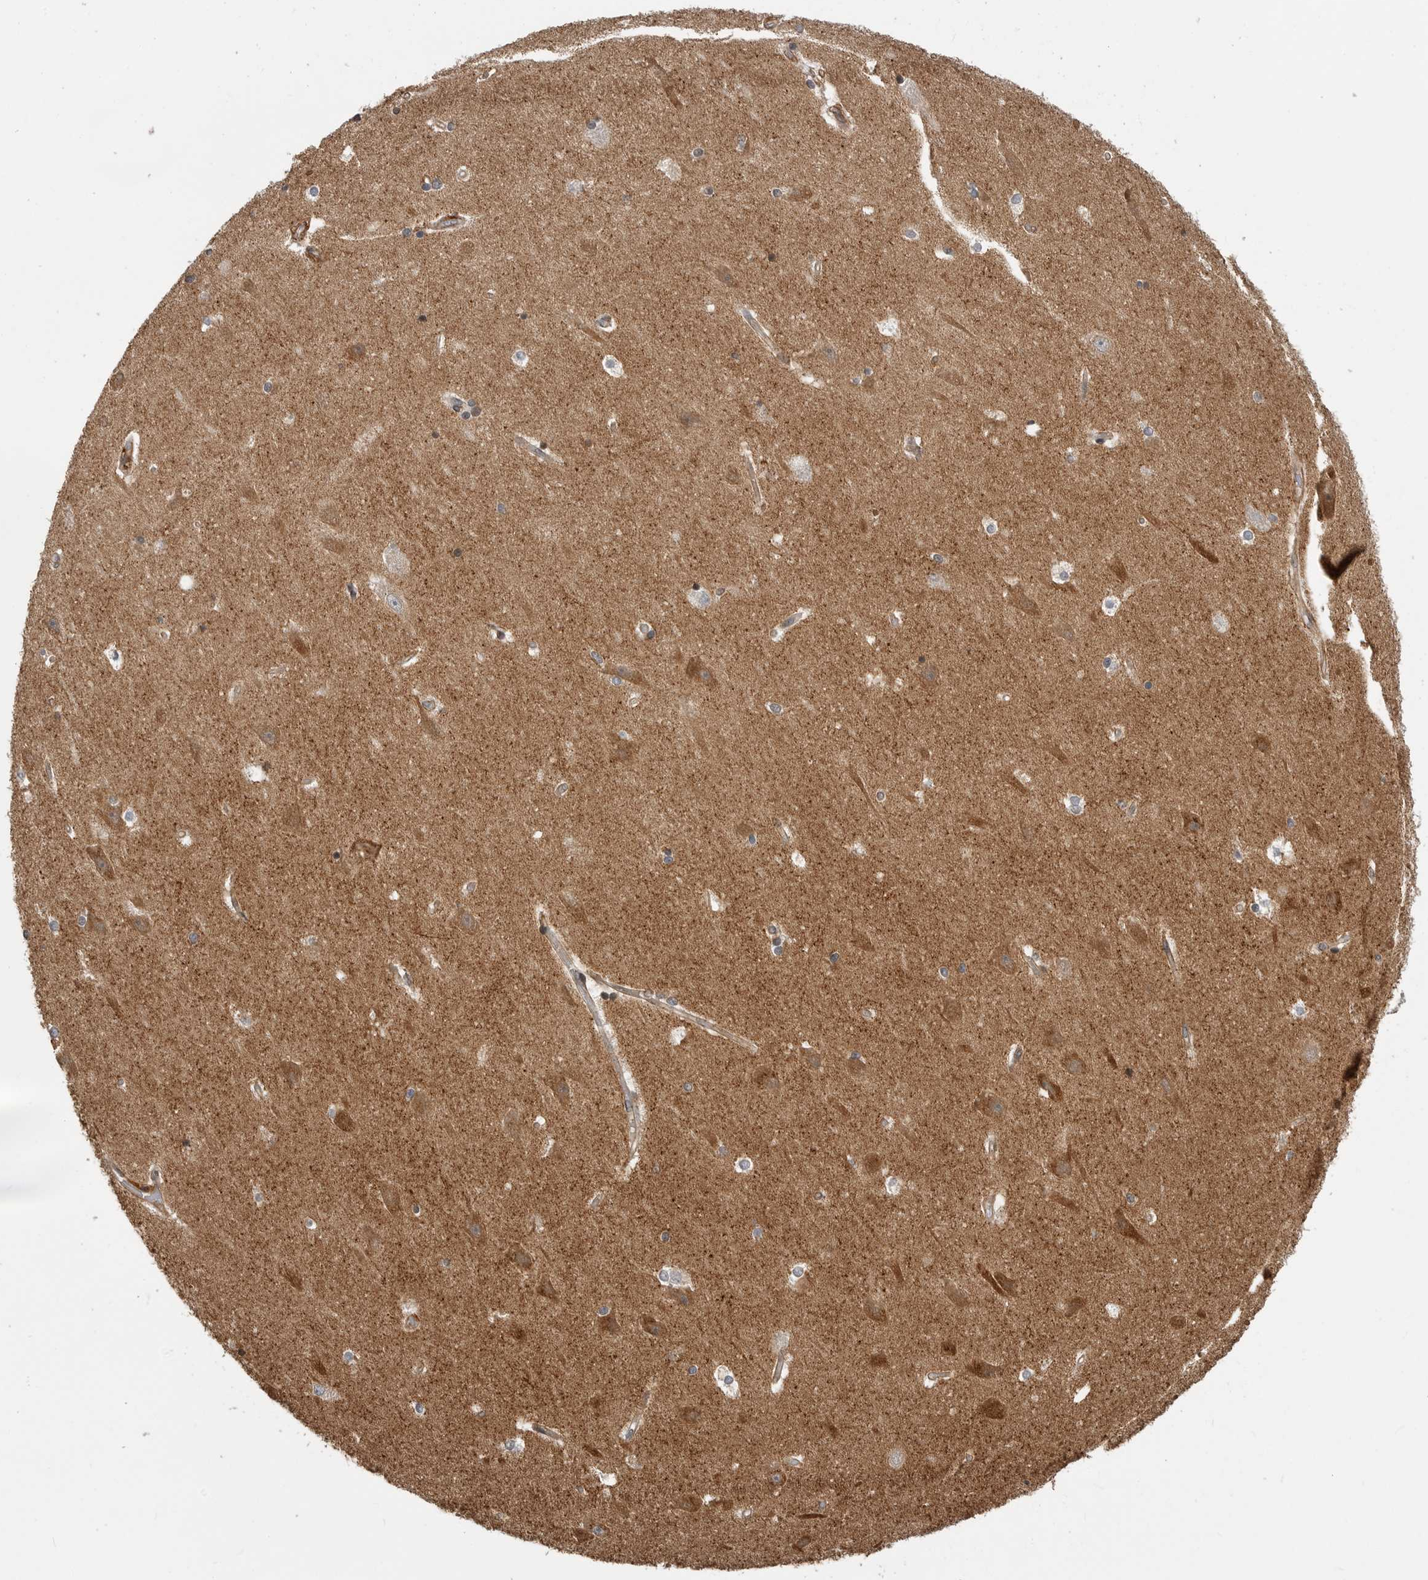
{"staining": {"intensity": "weak", "quantity": "25%-75%", "location": "cytoplasmic/membranous"}, "tissue": "hippocampus", "cell_type": "Glial cells", "image_type": "normal", "snomed": [{"axis": "morphology", "description": "Normal tissue, NOS"}, {"axis": "topography", "description": "Hippocampus"}], "caption": "A photomicrograph showing weak cytoplasmic/membranous positivity in about 25%-75% of glial cells in normal hippocampus, as visualized by brown immunohistochemical staining.", "gene": "TRIM56", "patient": {"sex": "male", "age": 45}}